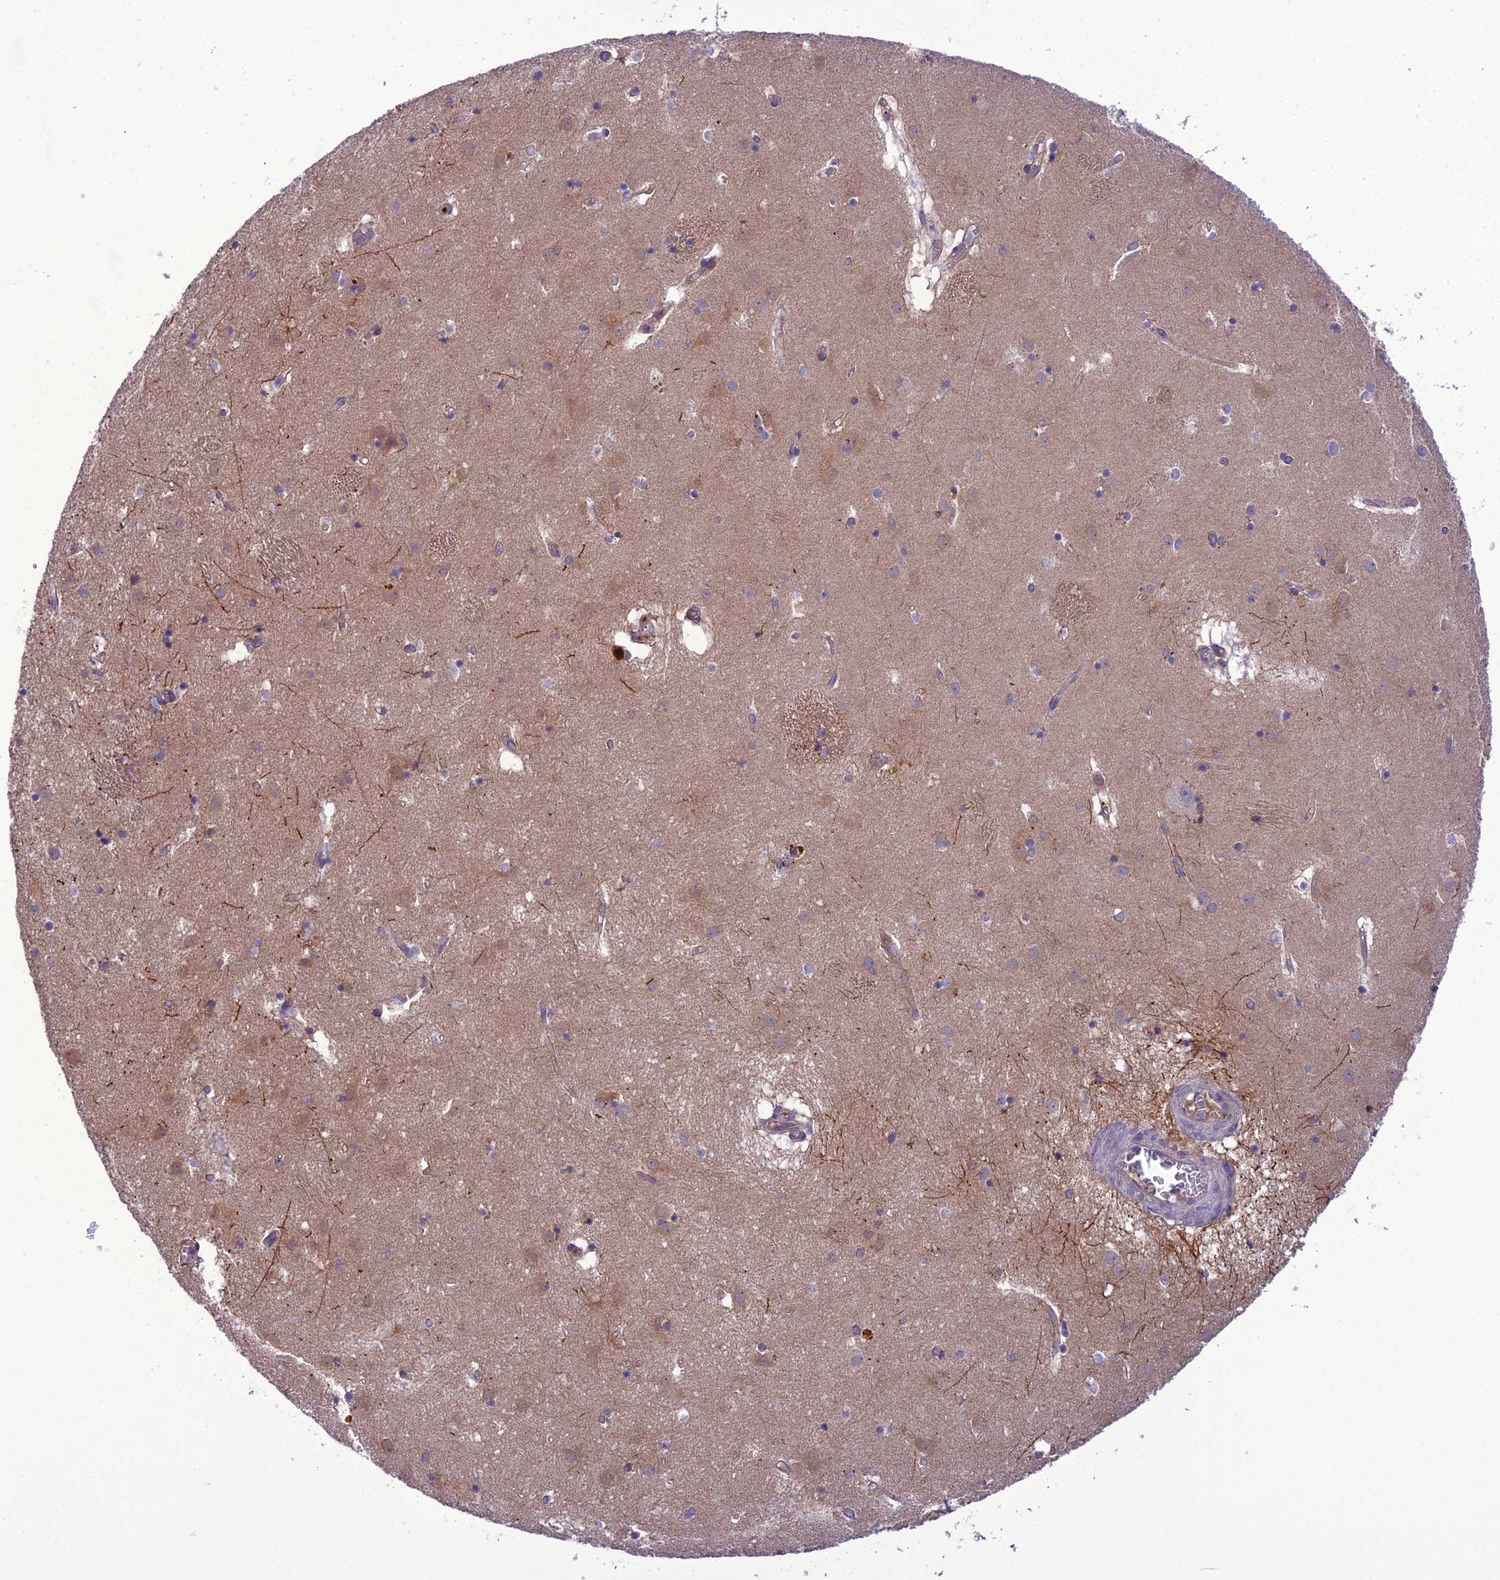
{"staining": {"intensity": "weak", "quantity": "<25%", "location": "cytoplasmic/membranous"}, "tissue": "caudate", "cell_type": "Glial cells", "image_type": "normal", "snomed": [{"axis": "morphology", "description": "Normal tissue, NOS"}, {"axis": "topography", "description": "Lateral ventricle wall"}], "caption": "Caudate stained for a protein using immunohistochemistry (IHC) reveals no expression glial cells.", "gene": "GDF6", "patient": {"sex": "male", "age": 70}}